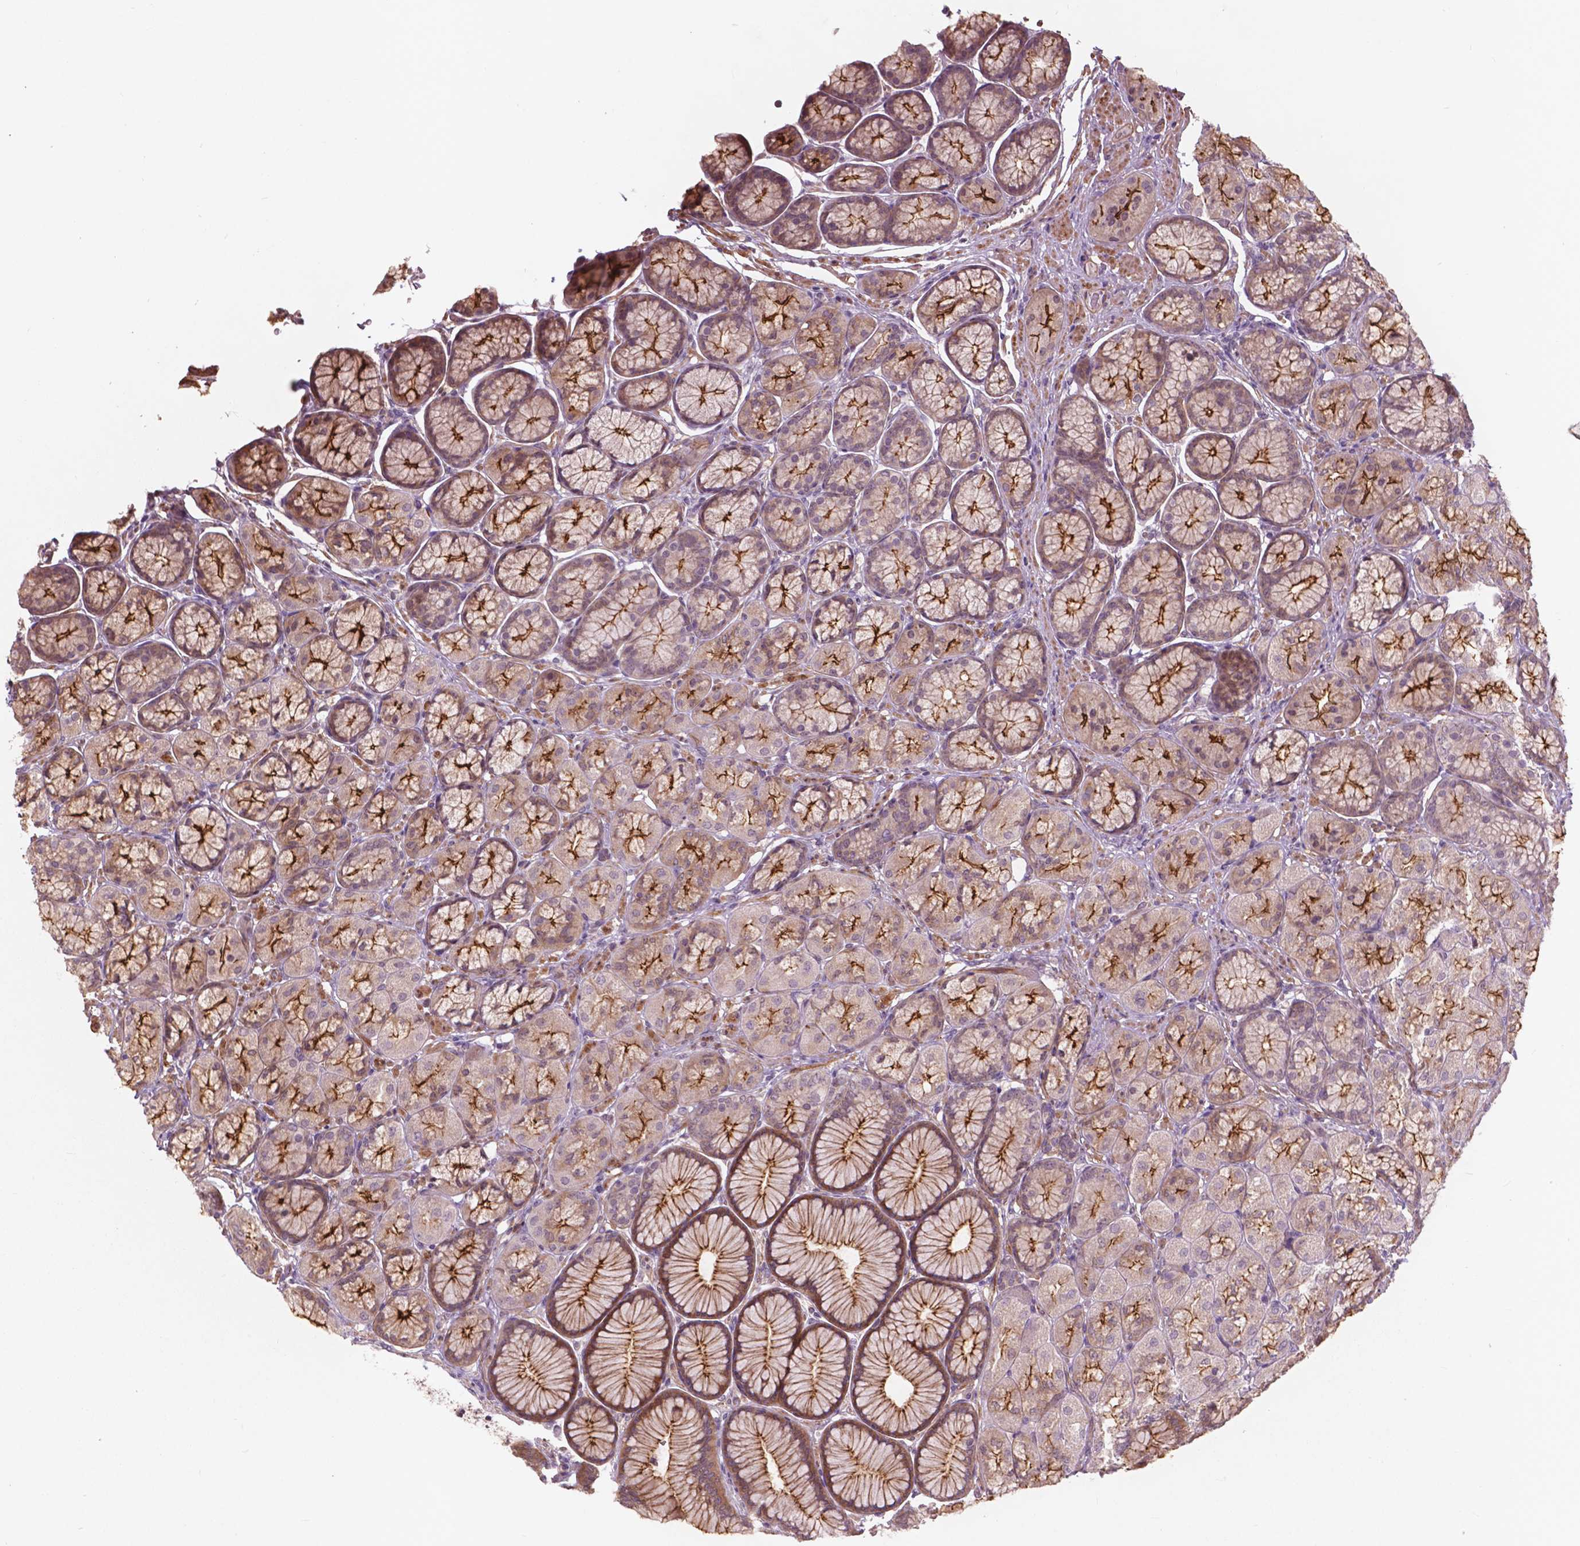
{"staining": {"intensity": "strong", "quantity": "25%-75%", "location": "cytoplasmic/membranous"}, "tissue": "stomach", "cell_type": "Glandular cells", "image_type": "normal", "snomed": [{"axis": "morphology", "description": "Normal tissue, NOS"}, {"axis": "morphology", "description": "Adenocarcinoma, NOS"}, {"axis": "morphology", "description": "Adenocarcinoma, High grade"}, {"axis": "topography", "description": "Stomach, upper"}, {"axis": "topography", "description": "Stomach"}], "caption": "The histopathology image shows a brown stain indicating the presence of a protein in the cytoplasmic/membranous of glandular cells in stomach.", "gene": "RFPL4B", "patient": {"sex": "female", "age": 65}}